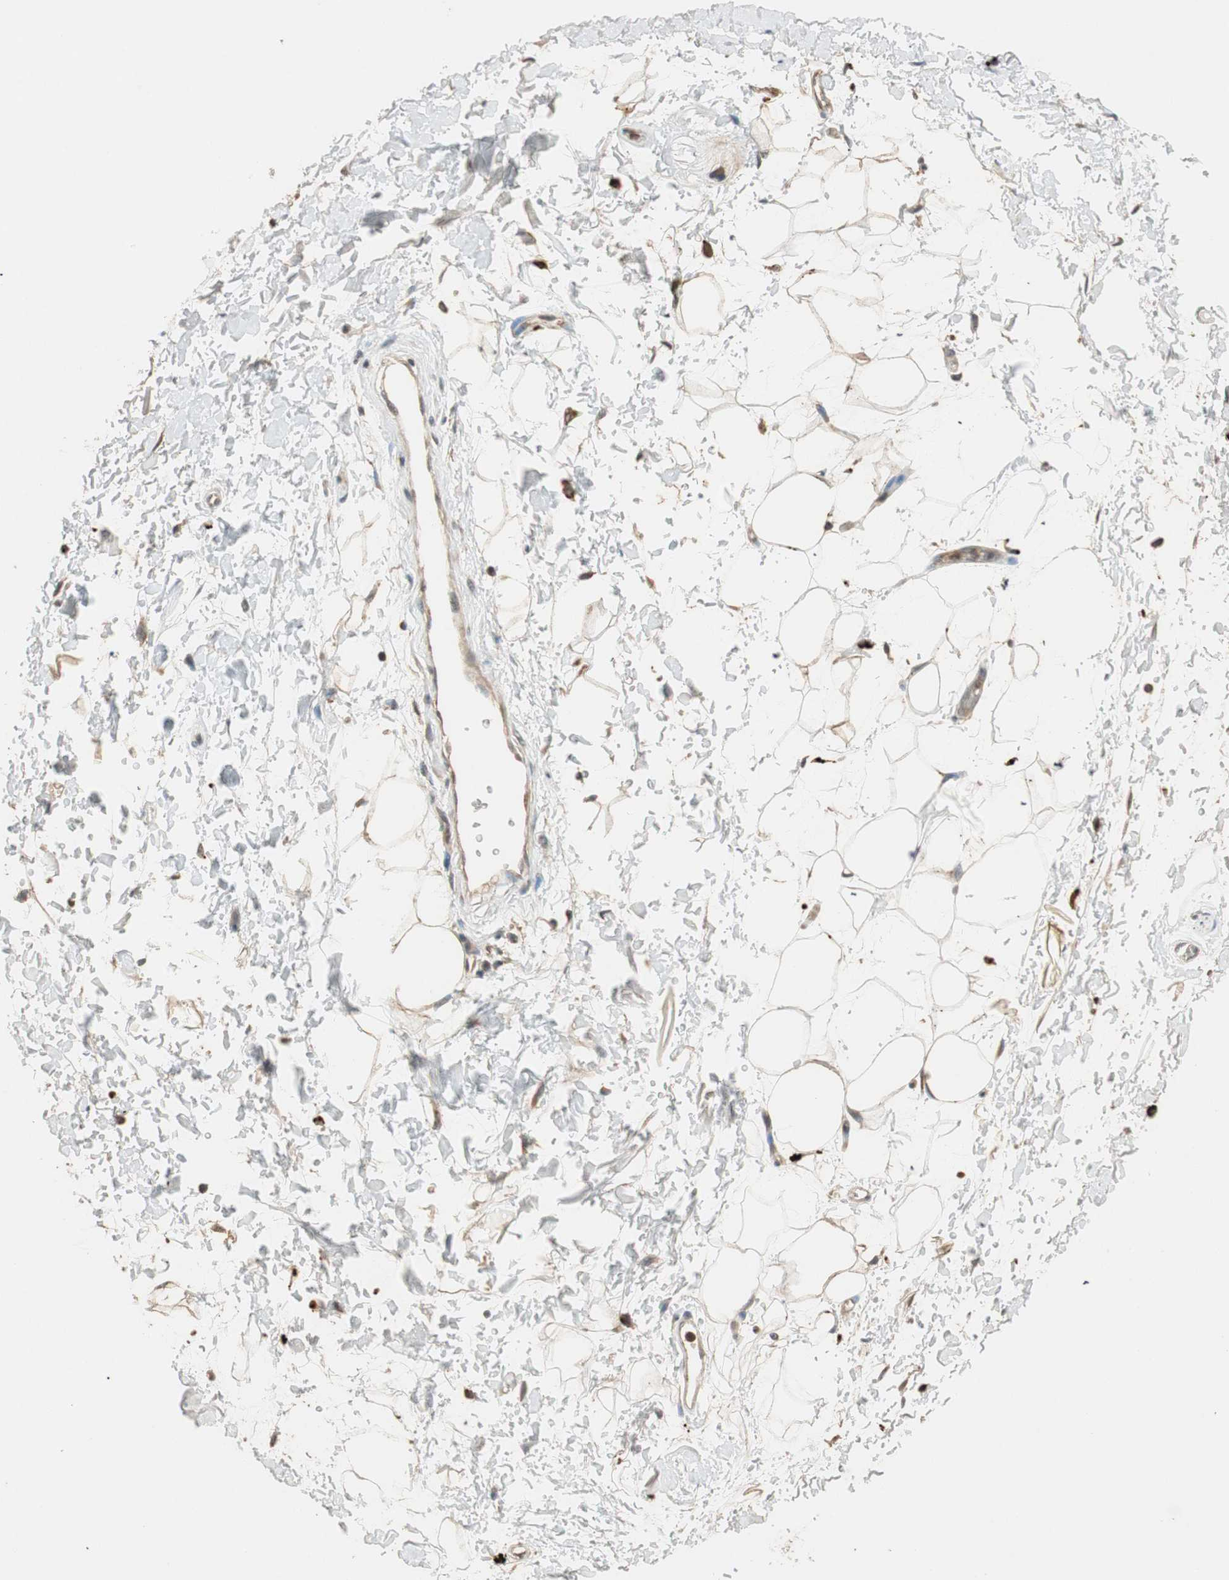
{"staining": {"intensity": "moderate", "quantity": "25%-75%", "location": "cytoplasmic/membranous"}, "tissue": "adipose tissue", "cell_type": "Adipocytes", "image_type": "normal", "snomed": [{"axis": "morphology", "description": "Normal tissue, NOS"}, {"axis": "topography", "description": "Soft tissue"}], "caption": "Human adipose tissue stained with a brown dye demonstrates moderate cytoplasmic/membranous positive positivity in about 25%-75% of adipocytes.", "gene": "GLB1", "patient": {"sex": "male", "age": 72}}